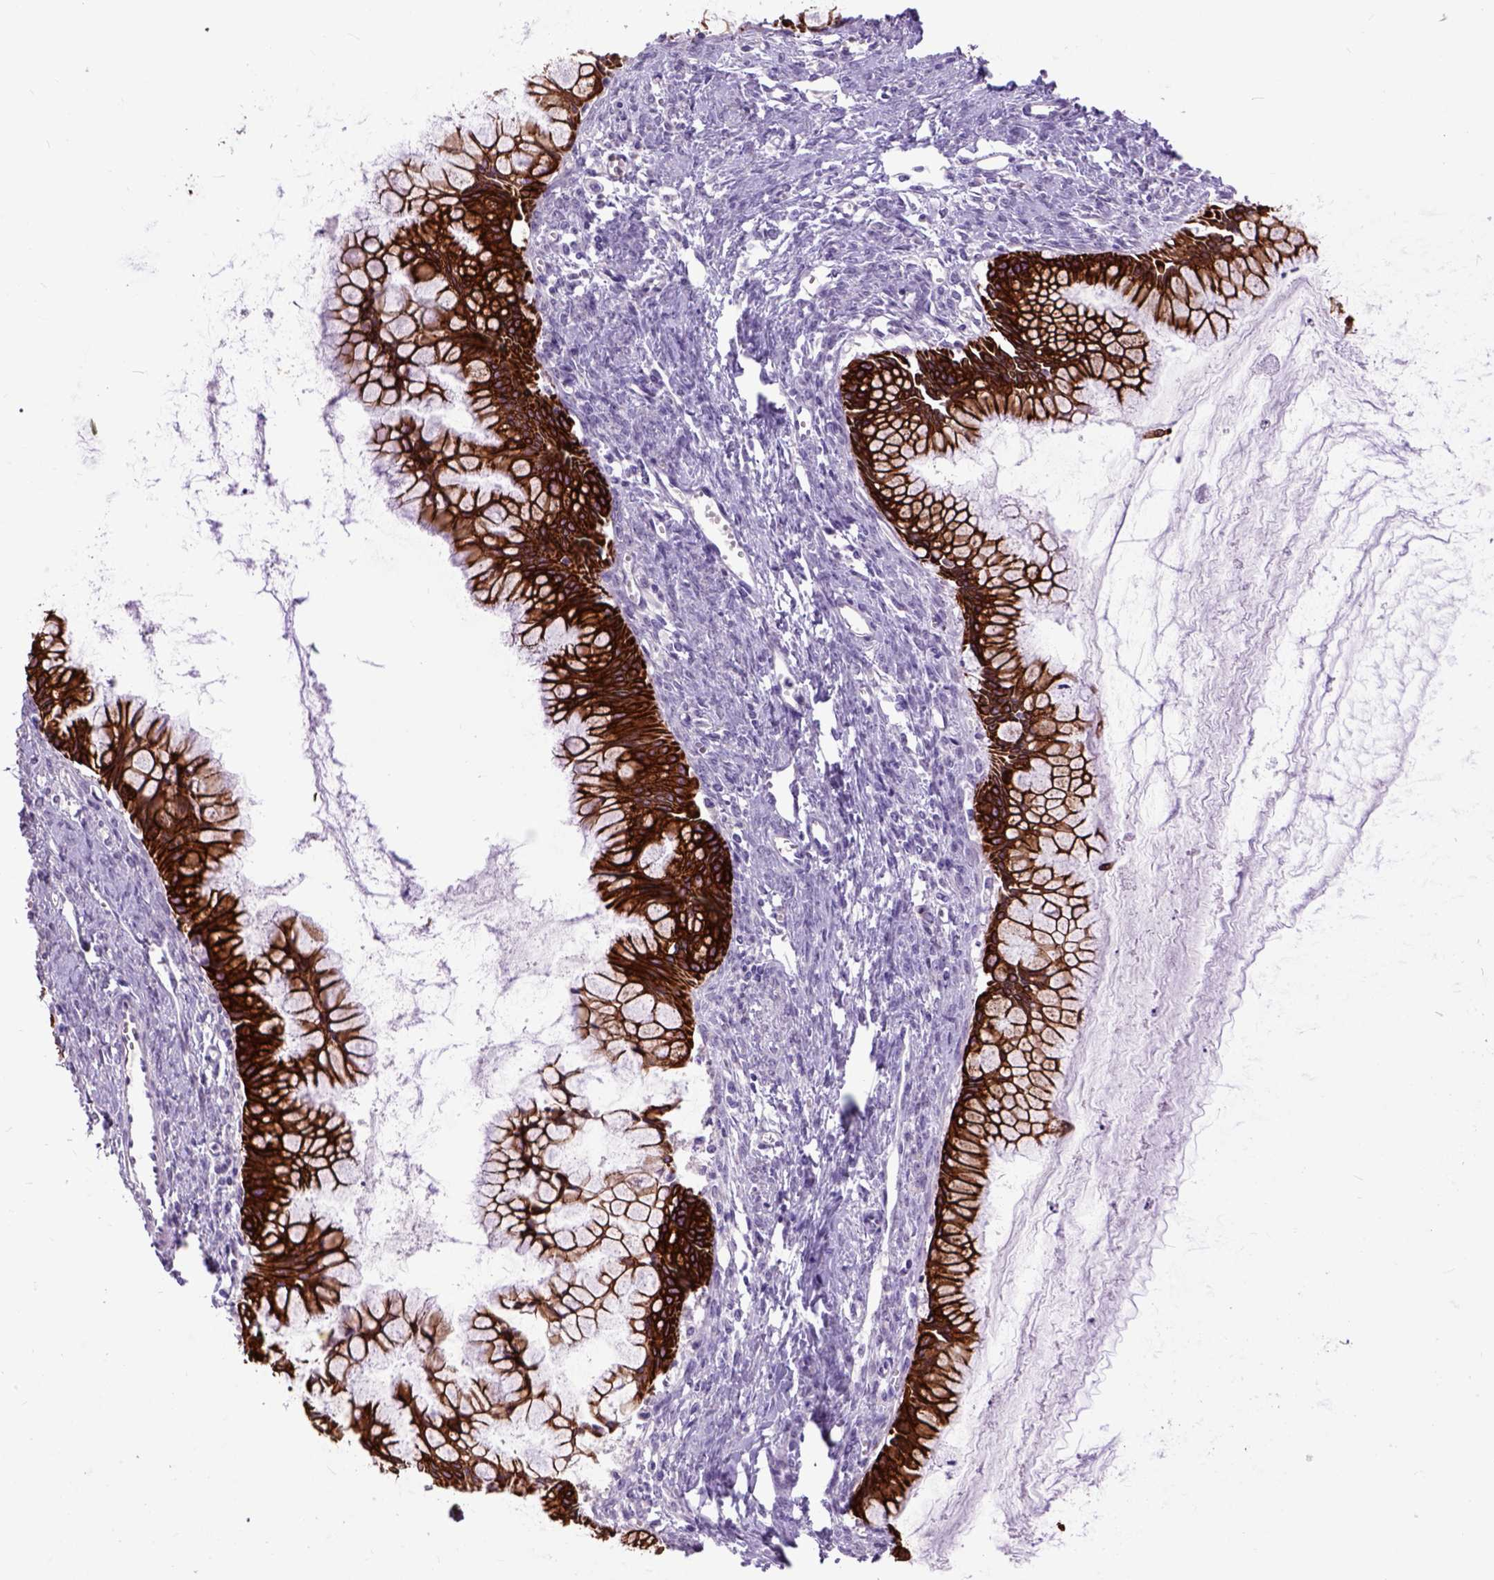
{"staining": {"intensity": "strong", "quantity": ">75%", "location": "cytoplasmic/membranous"}, "tissue": "ovarian cancer", "cell_type": "Tumor cells", "image_type": "cancer", "snomed": [{"axis": "morphology", "description": "Cystadenocarcinoma, mucinous, NOS"}, {"axis": "topography", "description": "Ovary"}], "caption": "Immunohistochemistry (IHC) of human ovarian cancer displays high levels of strong cytoplasmic/membranous expression in about >75% of tumor cells.", "gene": "RAB25", "patient": {"sex": "female", "age": 41}}